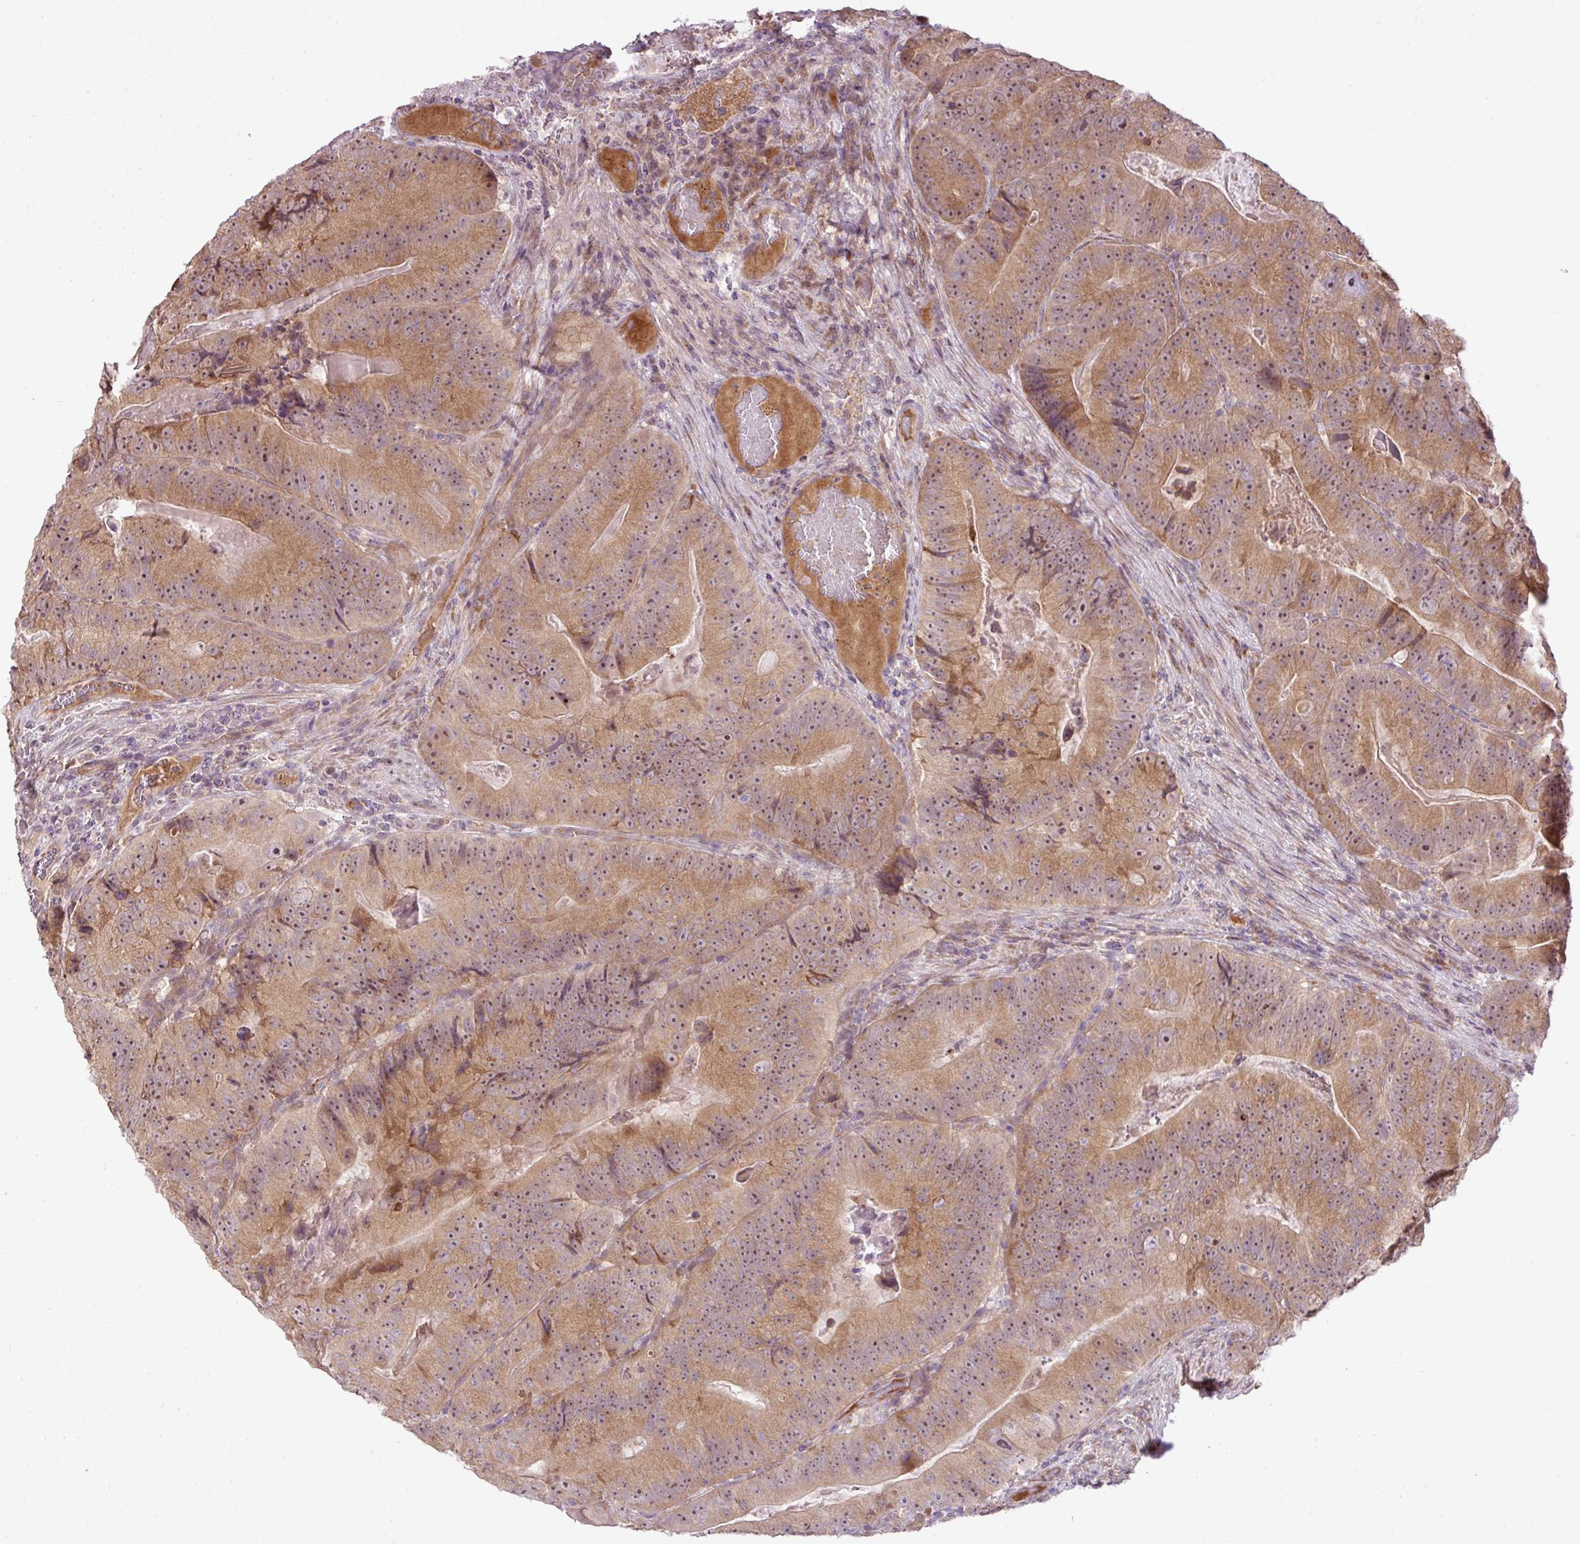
{"staining": {"intensity": "moderate", "quantity": ">75%", "location": "cytoplasmic/membranous,nuclear"}, "tissue": "colorectal cancer", "cell_type": "Tumor cells", "image_type": "cancer", "snomed": [{"axis": "morphology", "description": "Adenocarcinoma, NOS"}, {"axis": "topography", "description": "Colon"}], "caption": "The image displays staining of colorectal adenocarcinoma, revealing moderate cytoplasmic/membranous and nuclear protein expression (brown color) within tumor cells. (DAB = brown stain, brightfield microscopy at high magnification).", "gene": "DNAAF4", "patient": {"sex": "female", "age": 86}}